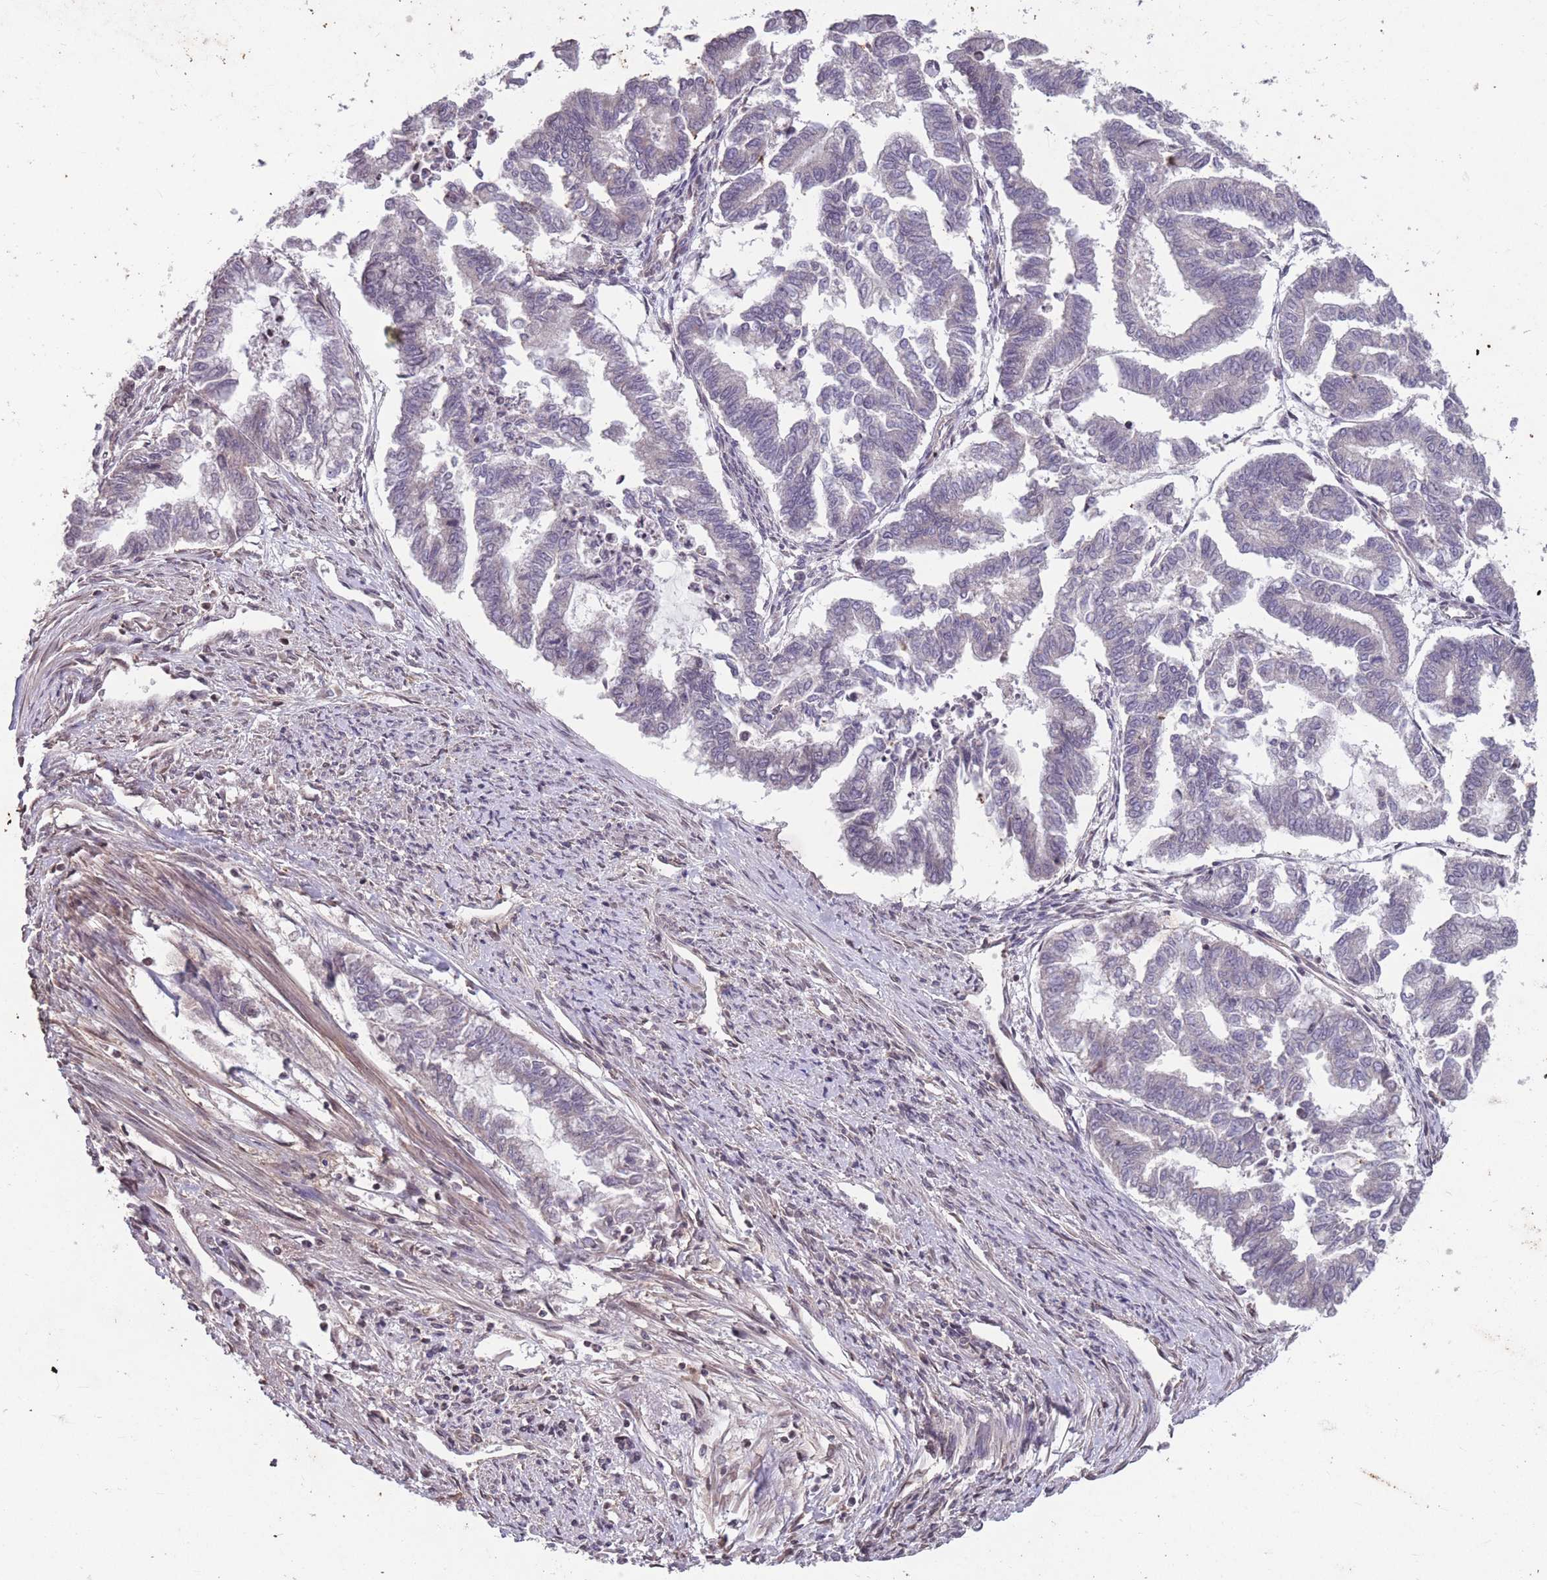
{"staining": {"intensity": "negative", "quantity": "none", "location": "none"}, "tissue": "endometrial cancer", "cell_type": "Tumor cells", "image_type": "cancer", "snomed": [{"axis": "morphology", "description": "Adenocarcinoma, NOS"}, {"axis": "topography", "description": "Endometrium"}], "caption": "An image of human endometrial cancer is negative for staining in tumor cells.", "gene": "GGT5", "patient": {"sex": "female", "age": 79}}